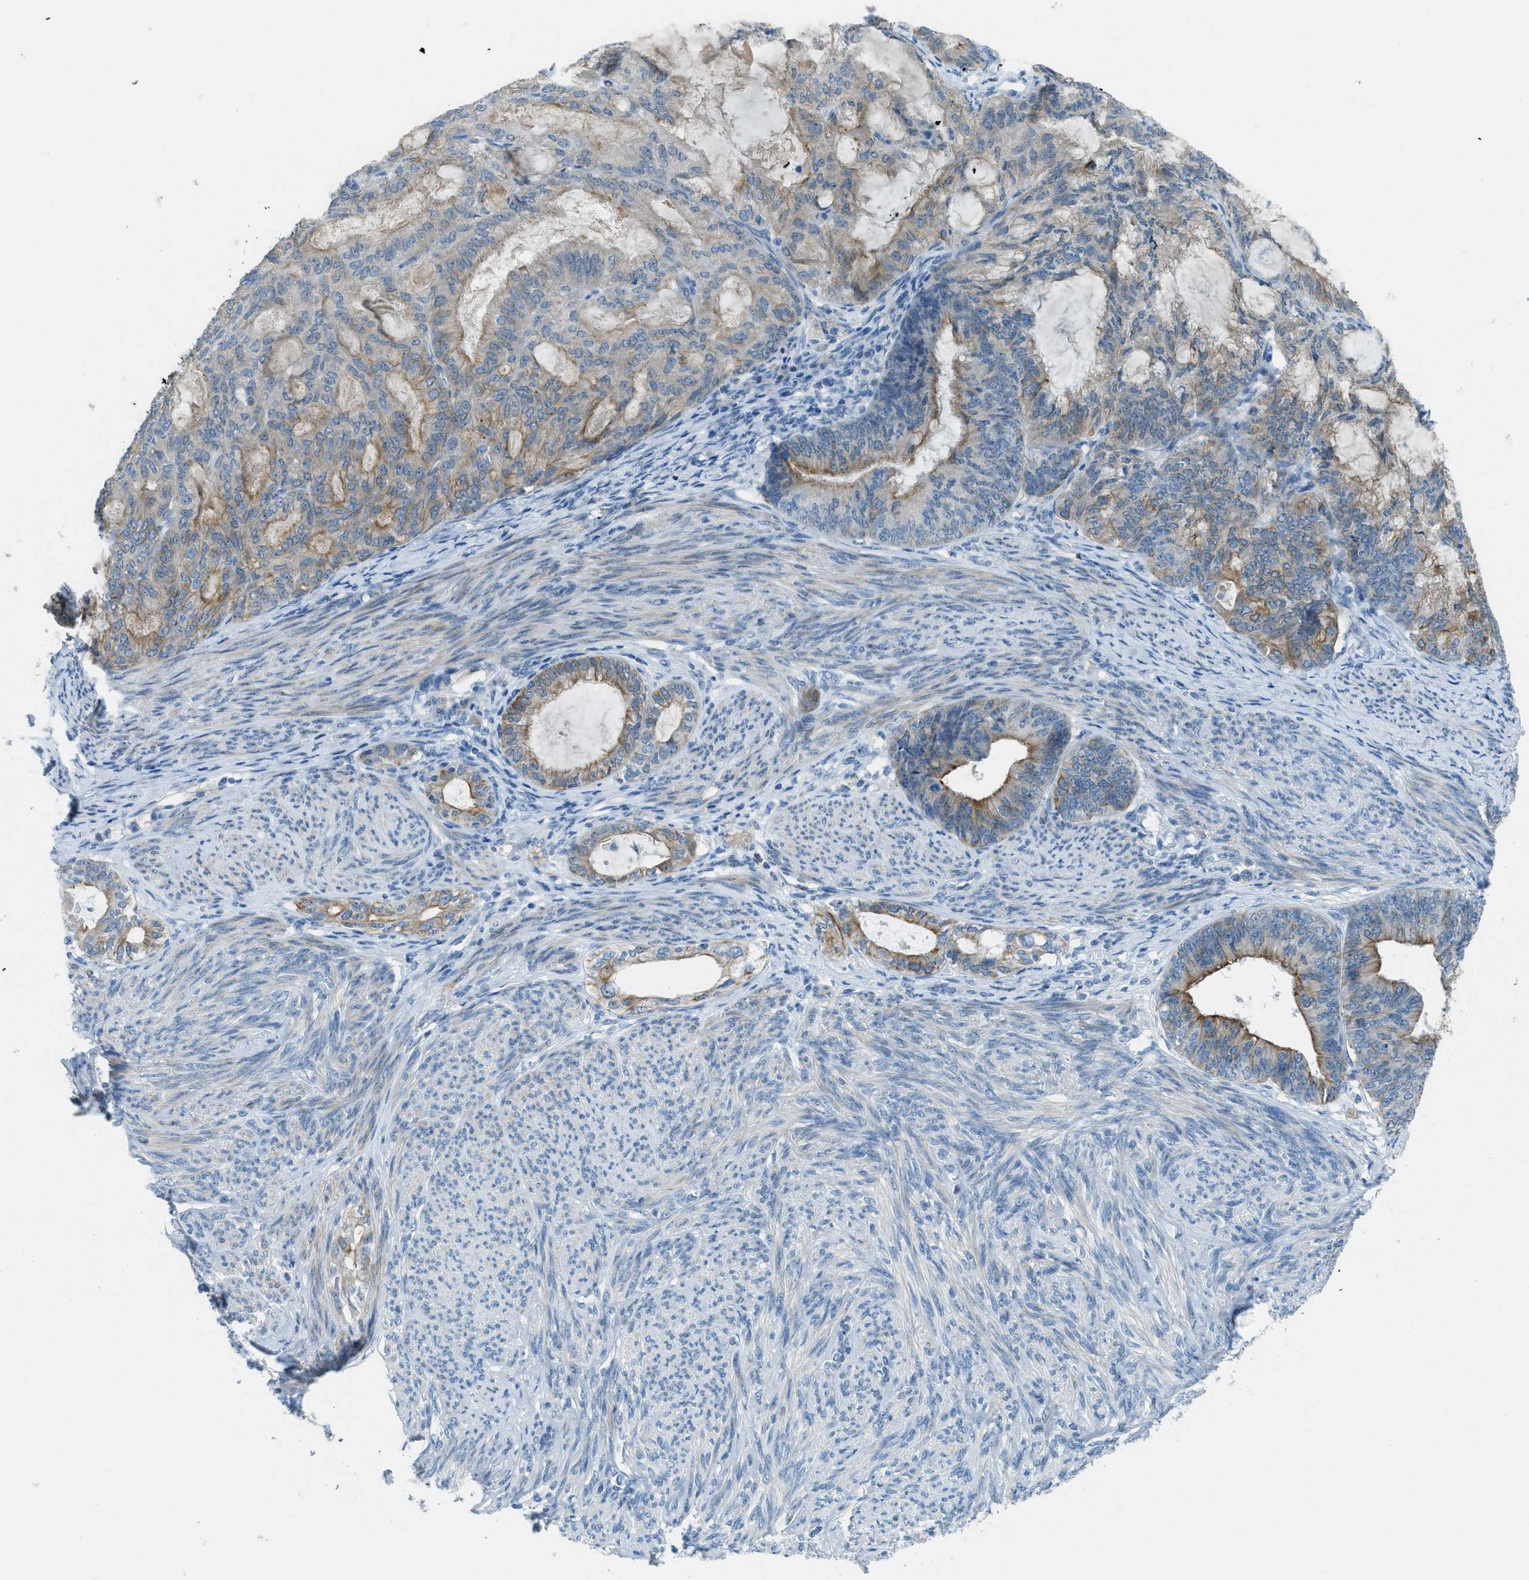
{"staining": {"intensity": "moderate", "quantity": "<25%", "location": "cytoplasmic/membranous"}, "tissue": "endometrial cancer", "cell_type": "Tumor cells", "image_type": "cancer", "snomed": [{"axis": "morphology", "description": "Adenocarcinoma, NOS"}, {"axis": "topography", "description": "Endometrium"}], "caption": "Protein expression analysis of adenocarcinoma (endometrial) reveals moderate cytoplasmic/membranous positivity in approximately <25% of tumor cells.", "gene": "KLHL8", "patient": {"sex": "female", "age": 86}}